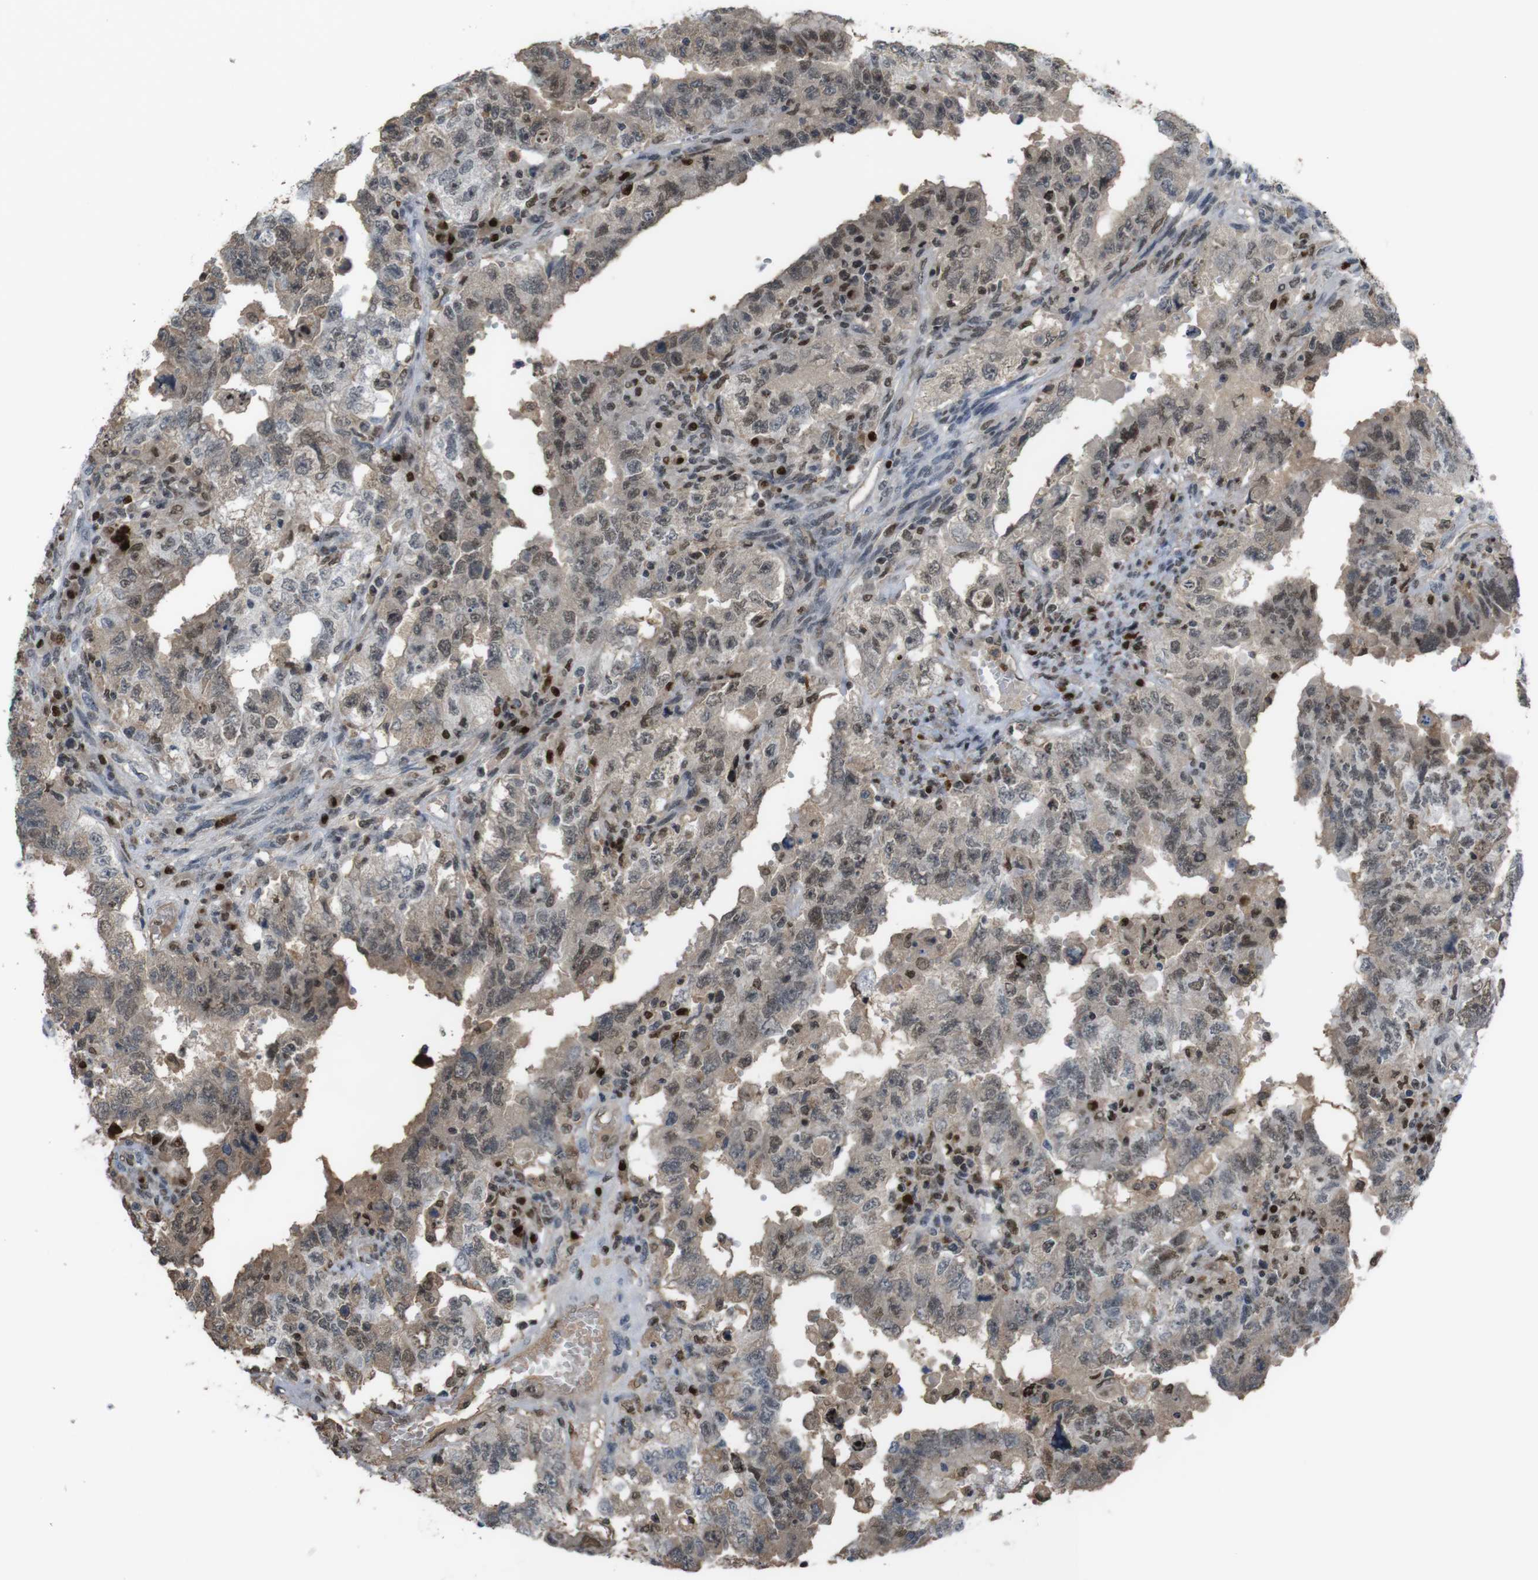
{"staining": {"intensity": "weak", "quantity": ">75%", "location": "cytoplasmic/membranous,nuclear"}, "tissue": "testis cancer", "cell_type": "Tumor cells", "image_type": "cancer", "snomed": [{"axis": "morphology", "description": "Carcinoma, Embryonal, NOS"}, {"axis": "topography", "description": "Testis"}], "caption": "Protein expression analysis of human testis cancer (embryonal carcinoma) reveals weak cytoplasmic/membranous and nuclear staining in about >75% of tumor cells. Ihc stains the protein of interest in brown and the nuclei are stained blue.", "gene": "SUB1", "patient": {"sex": "male", "age": 26}}